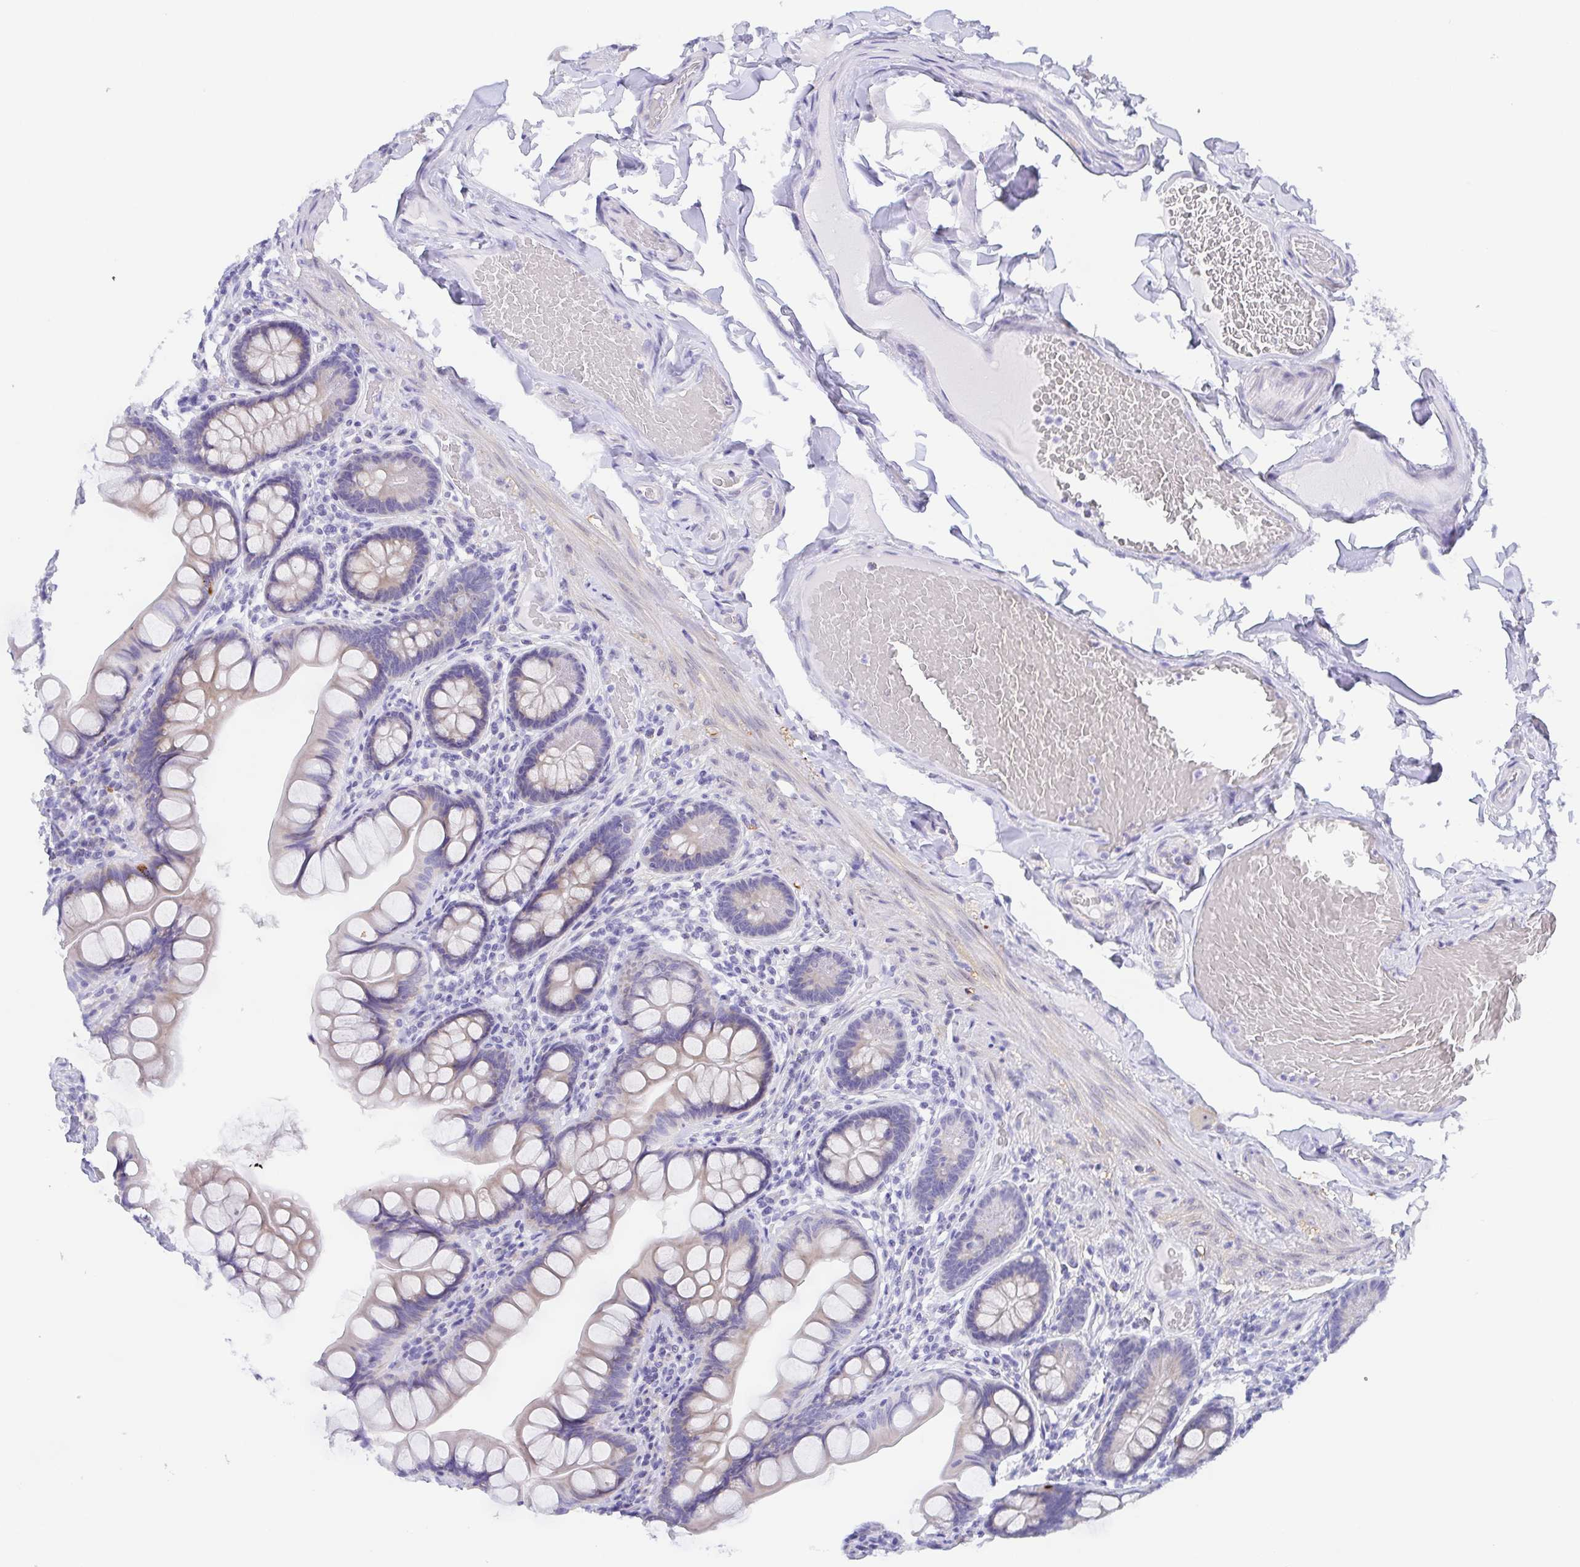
{"staining": {"intensity": "negative", "quantity": "none", "location": "none"}, "tissue": "small intestine", "cell_type": "Glandular cells", "image_type": "normal", "snomed": [{"axis": "morphology", "description": "Normal tissue, NOS"}, {"axis": "topography", "description": "Small intestine"}], "caption": "IHC histopathology image of benign small intestine: small intestine stained with DAB (3,3'-diaminobenzidine) exhibits no significant protein positivity in glandular cells.", "gene": "MUCL3", "patient": {"sex": "male", "age": 70}}